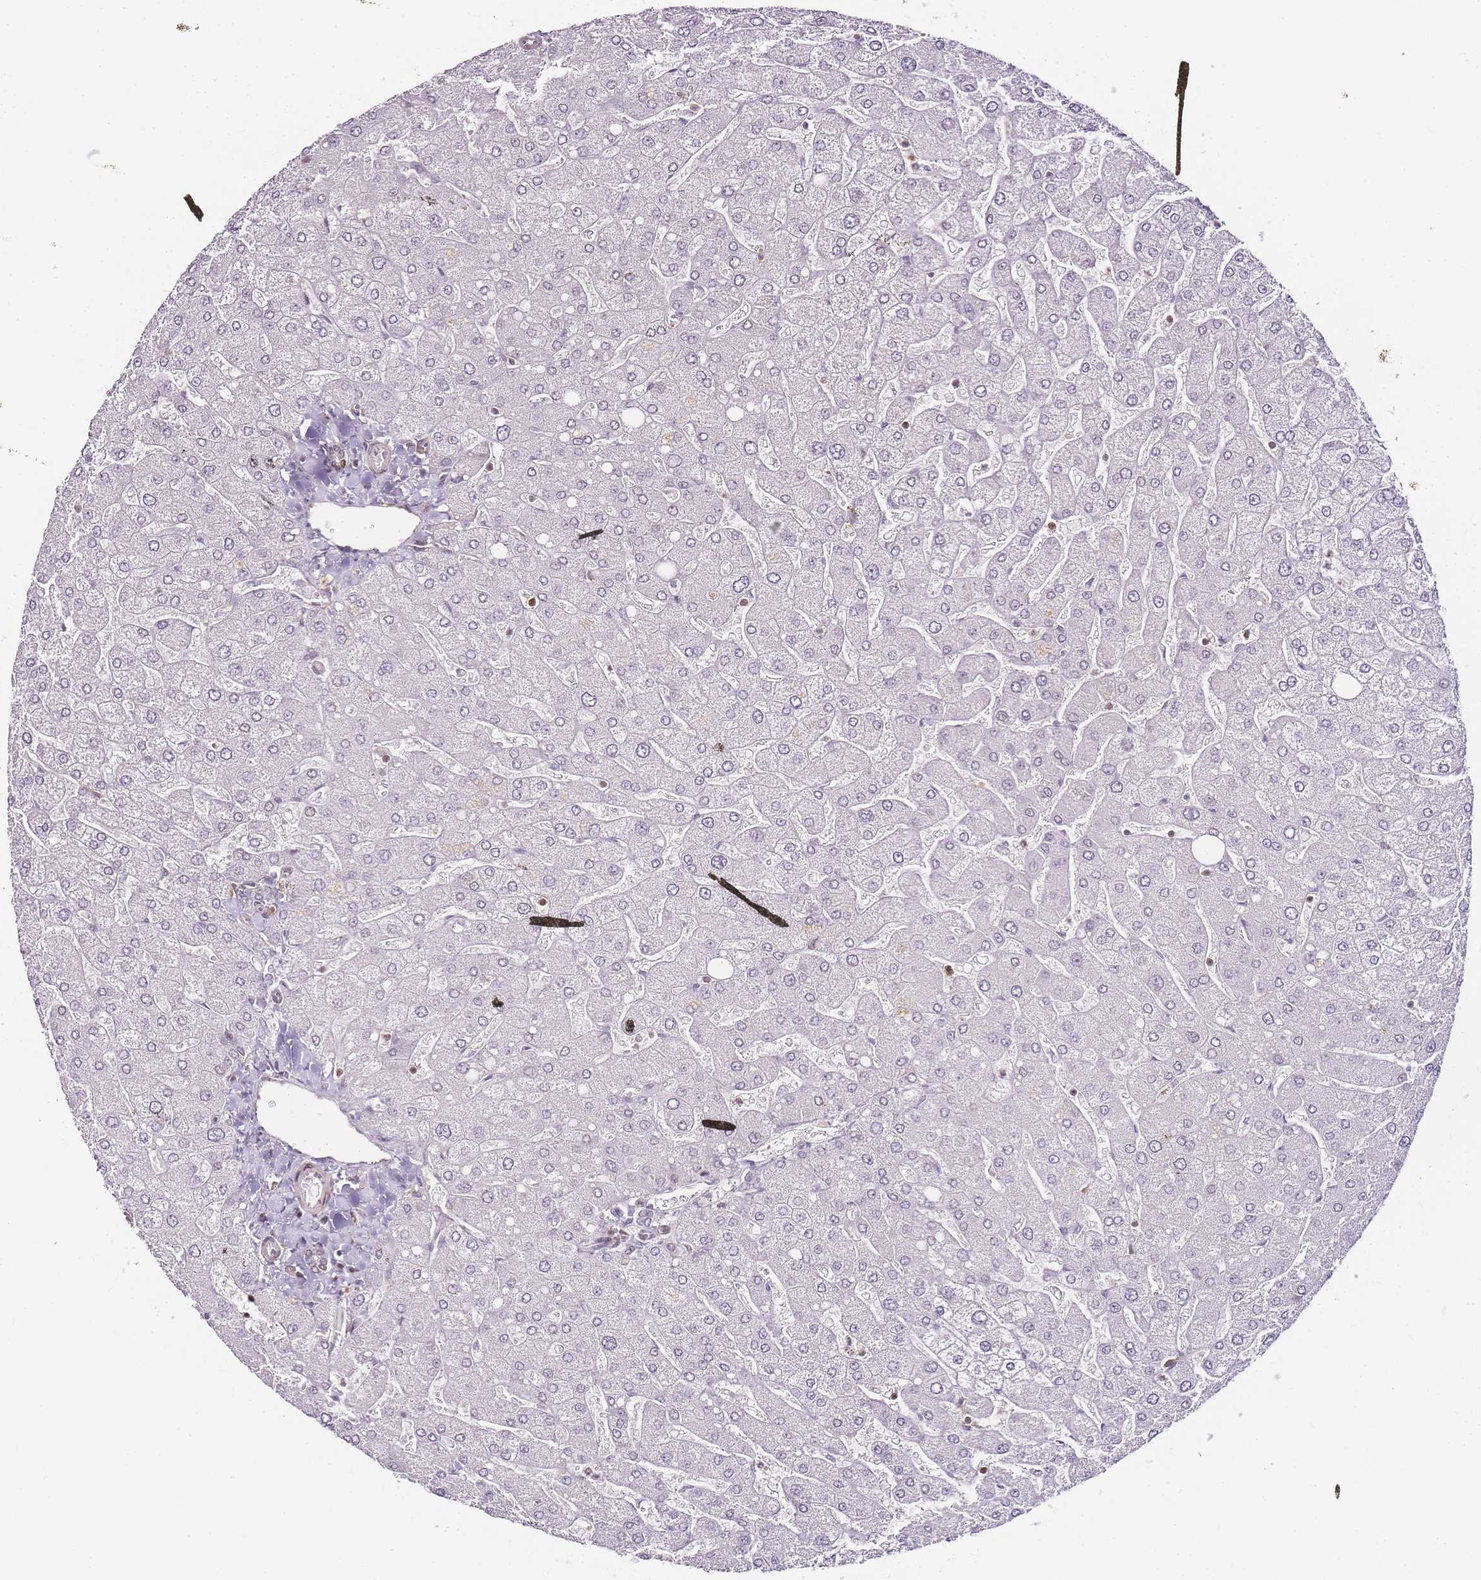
{"staining": {"intensity": "moderate", "quantity": "<25%", "location": "nuclear"}, "tissue": "liver", "cell_type": "Cholangiocytes", "image_type": "normal", "snomed": [{"axis": "morphology", "description": "Normal tissue, NOS"}, {"axis": "topography", "description": "Liver"}], "caption": "Brown immunohistochemical staining in benign human liver reveals moderate nuclear staining in about <25% of cholangiocytes. Nuclei are stained in blue.", "gene": "JAKMIP1", "patient": {"sex": "male", "age": 55}}